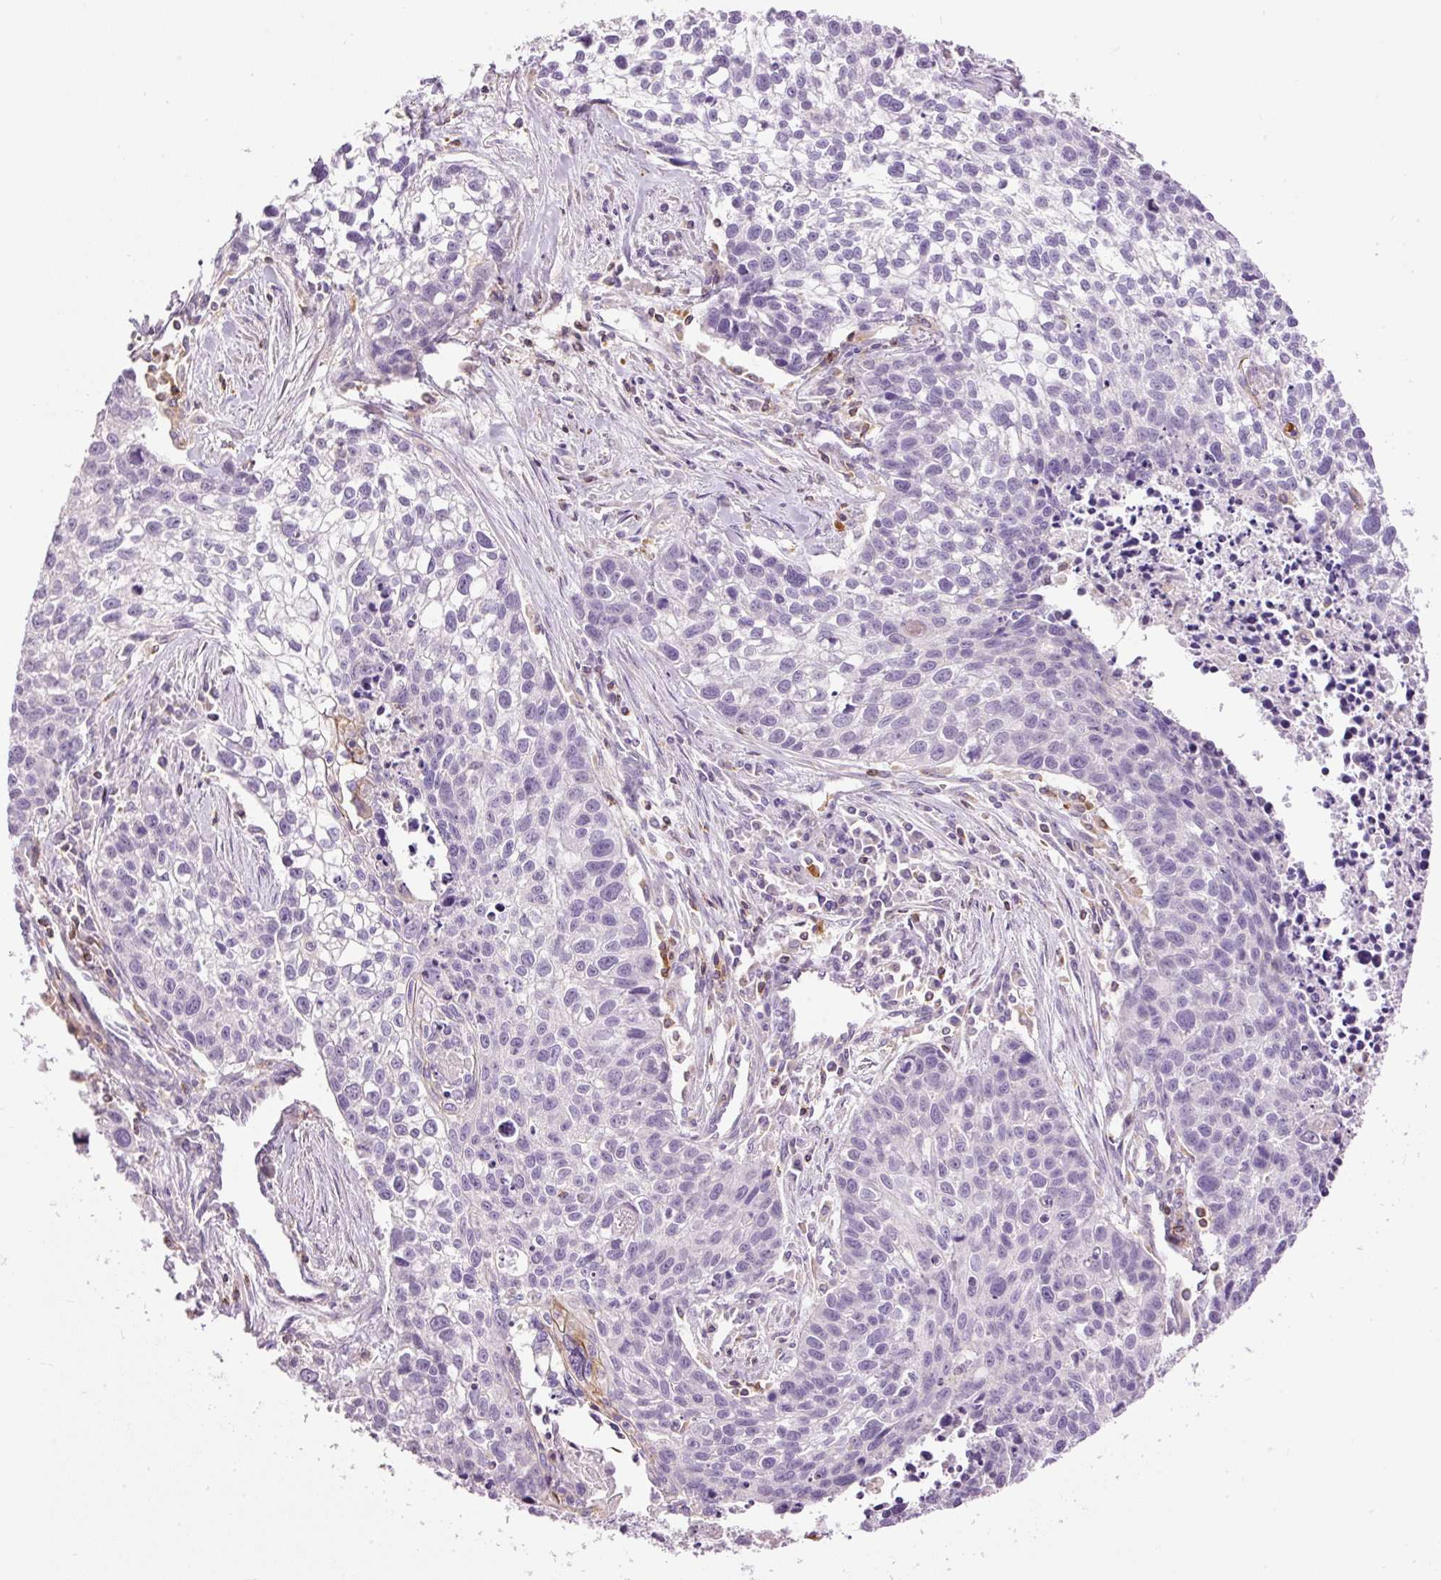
{"staining": {"intensity": "negative", "quantity": "none", "location": "none"}, "tissue": "lung cancer", "cell_type": "Tumor cells", "image_type": "cancer", "snomed": [{"axis": "morphology", "description": "Squamous cell carcinoma, NOS"}, {"axis": "topography", "description": "Lung"}], "caption": "Lung cancer (squamous cell carcinoma) was stained to show a protein in brown. There is no significant positivity in tumor cells. (DAB IHC visualized using brightfield microscopy, high magnification).", "gene": "DOK6", "patient": {"sex": "male", "age": 74}}